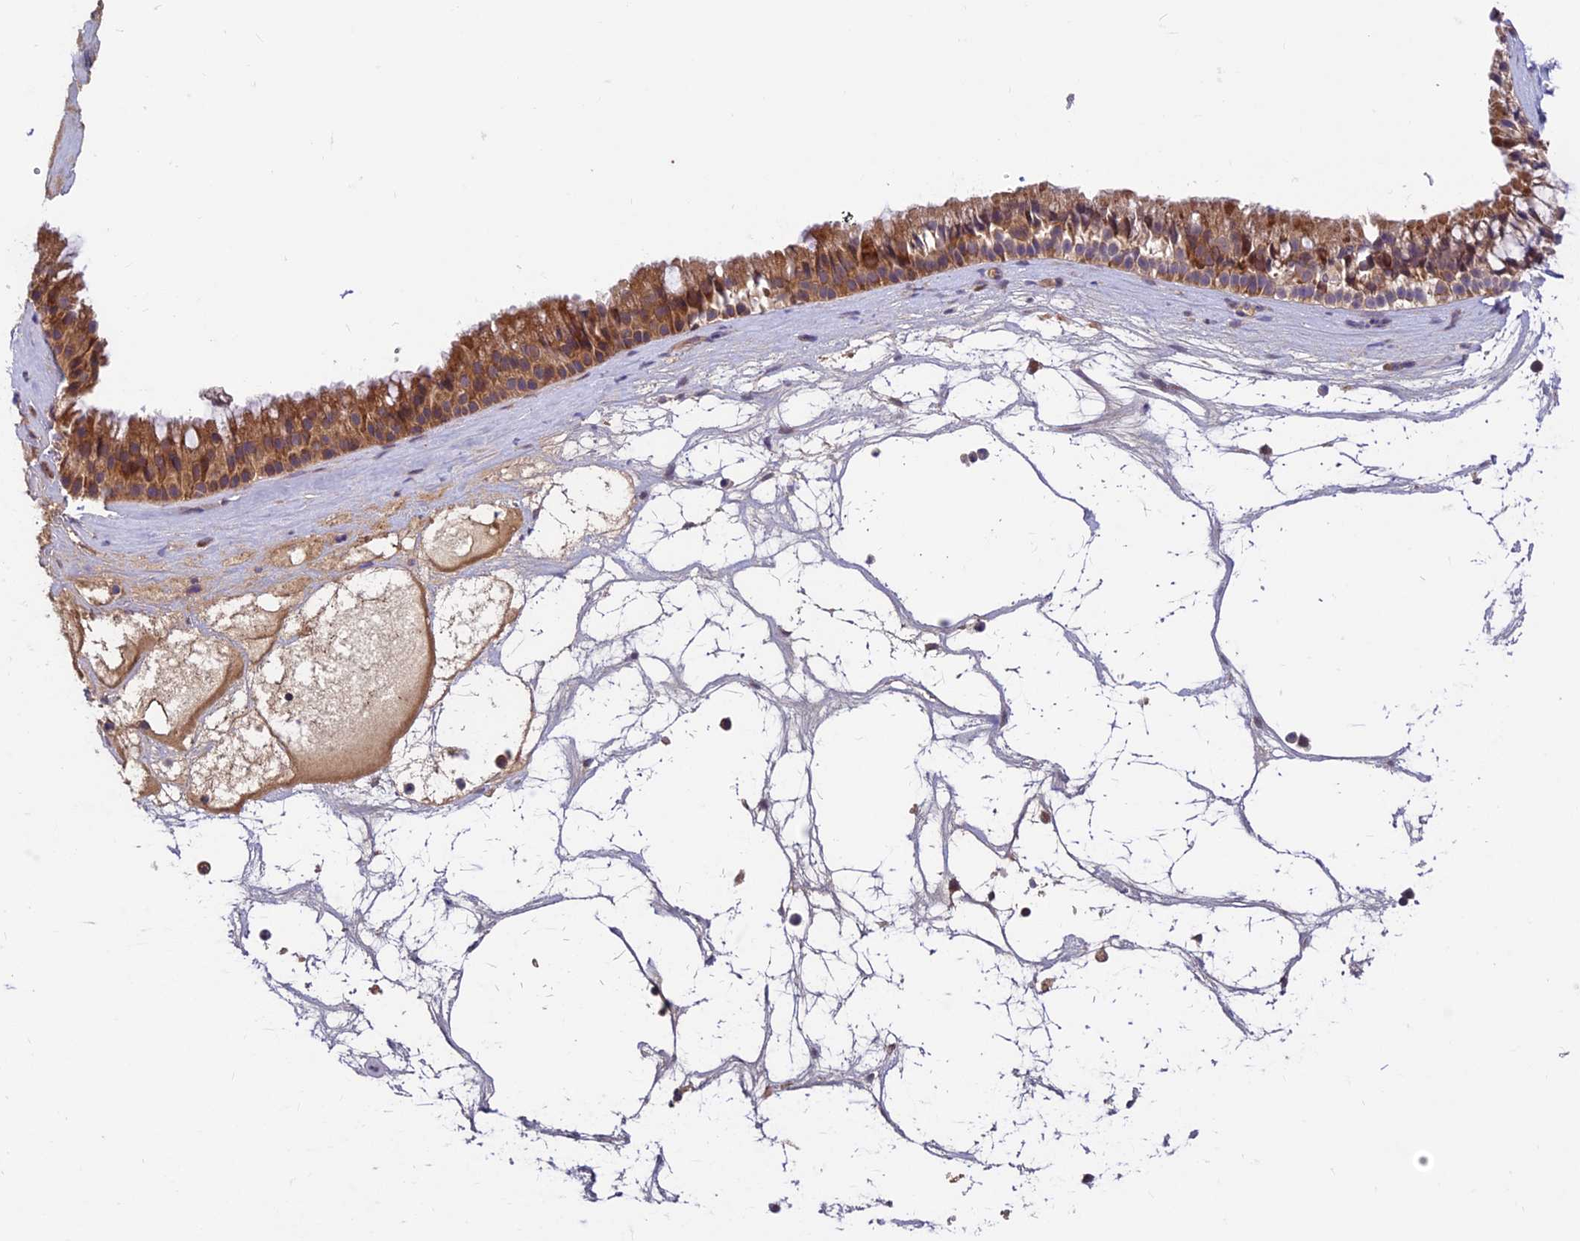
{"staining": {"intensity": "moderate", "quantity": ">75%", "location": "cytoplasmic/membranous"}, "tissue": "nasopharynx", "cell_type": "Respiratory epithelial cells", "image_type": "normal", "snomed": [{"axis": "morphology", "description": "Normal tissue, NOS"}, {"axis": "topography", "description": "Nasopharynx"}], "caption": "Nasopharynx was stained to show a protein in brown. There is medium levels of moderate cytoplasmic/membranous expression in approximately >75% of respiratory epithelial cells.", "gene": "CCDC15", "patient": {"sex": "male", "age": 64}}